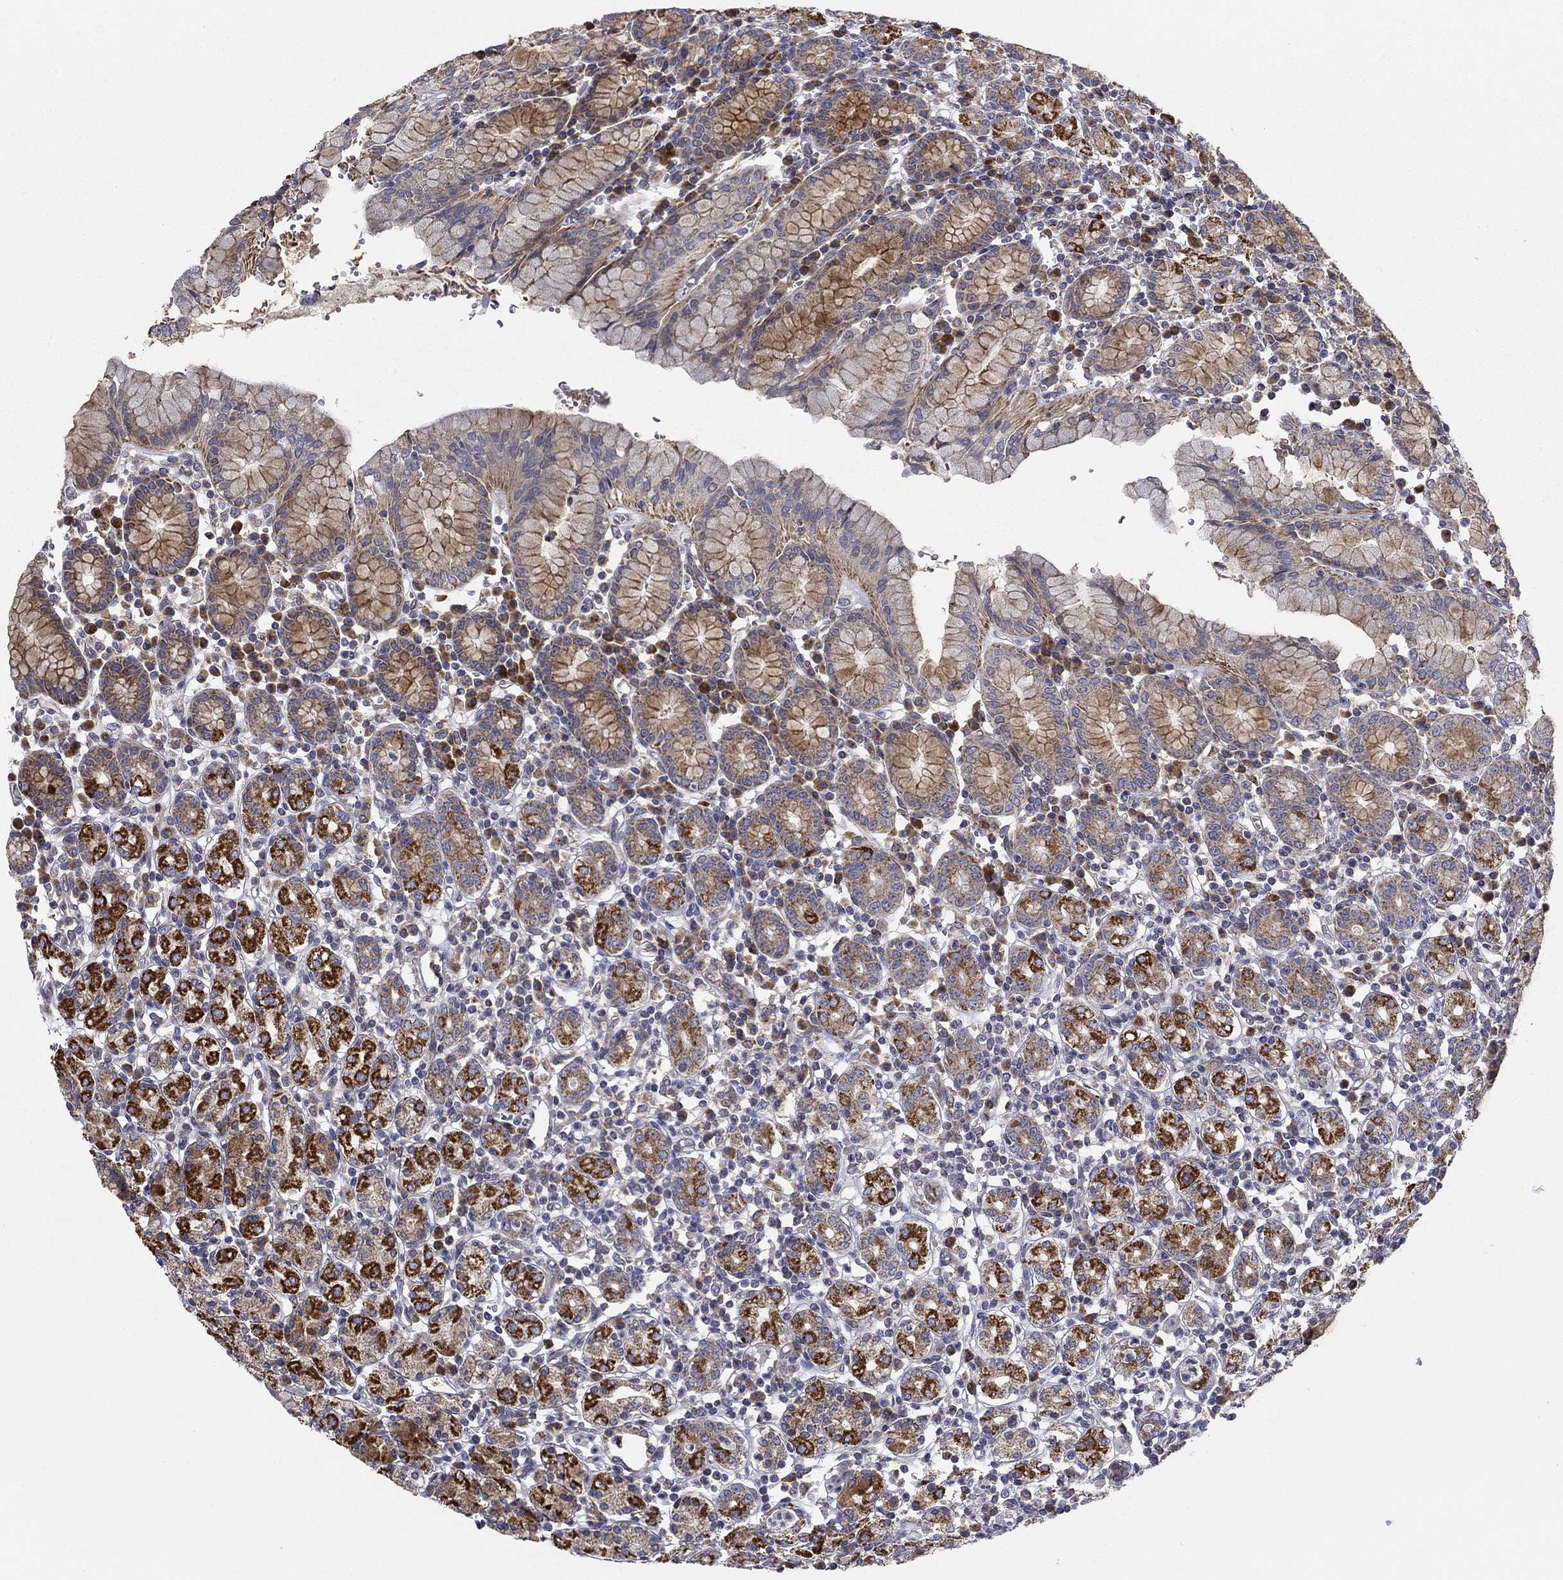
{"staining": {"intensity": "strong", "quantity": "<25%", "location": "cytoplasmic/membranous"}, "tissue": "stomach", "cell_type": "Glandular cells", "image_type": "normal", "snomed": [{"axis": "morphology", "description": "Normal tissue, NOS"}, {"axis": "topography", "description": "Stomach, upper"}, {"axis": "topography", "description": "Stomach"}], "caption": "This is a micrograph of immunohistochemistry (IHC) staining of benign stomach, which shows strong positivity in the cytoplasmic/membranous of glandular cells.", "gene": "MMAA", "patient": {"sex": "male", "age": 62}}